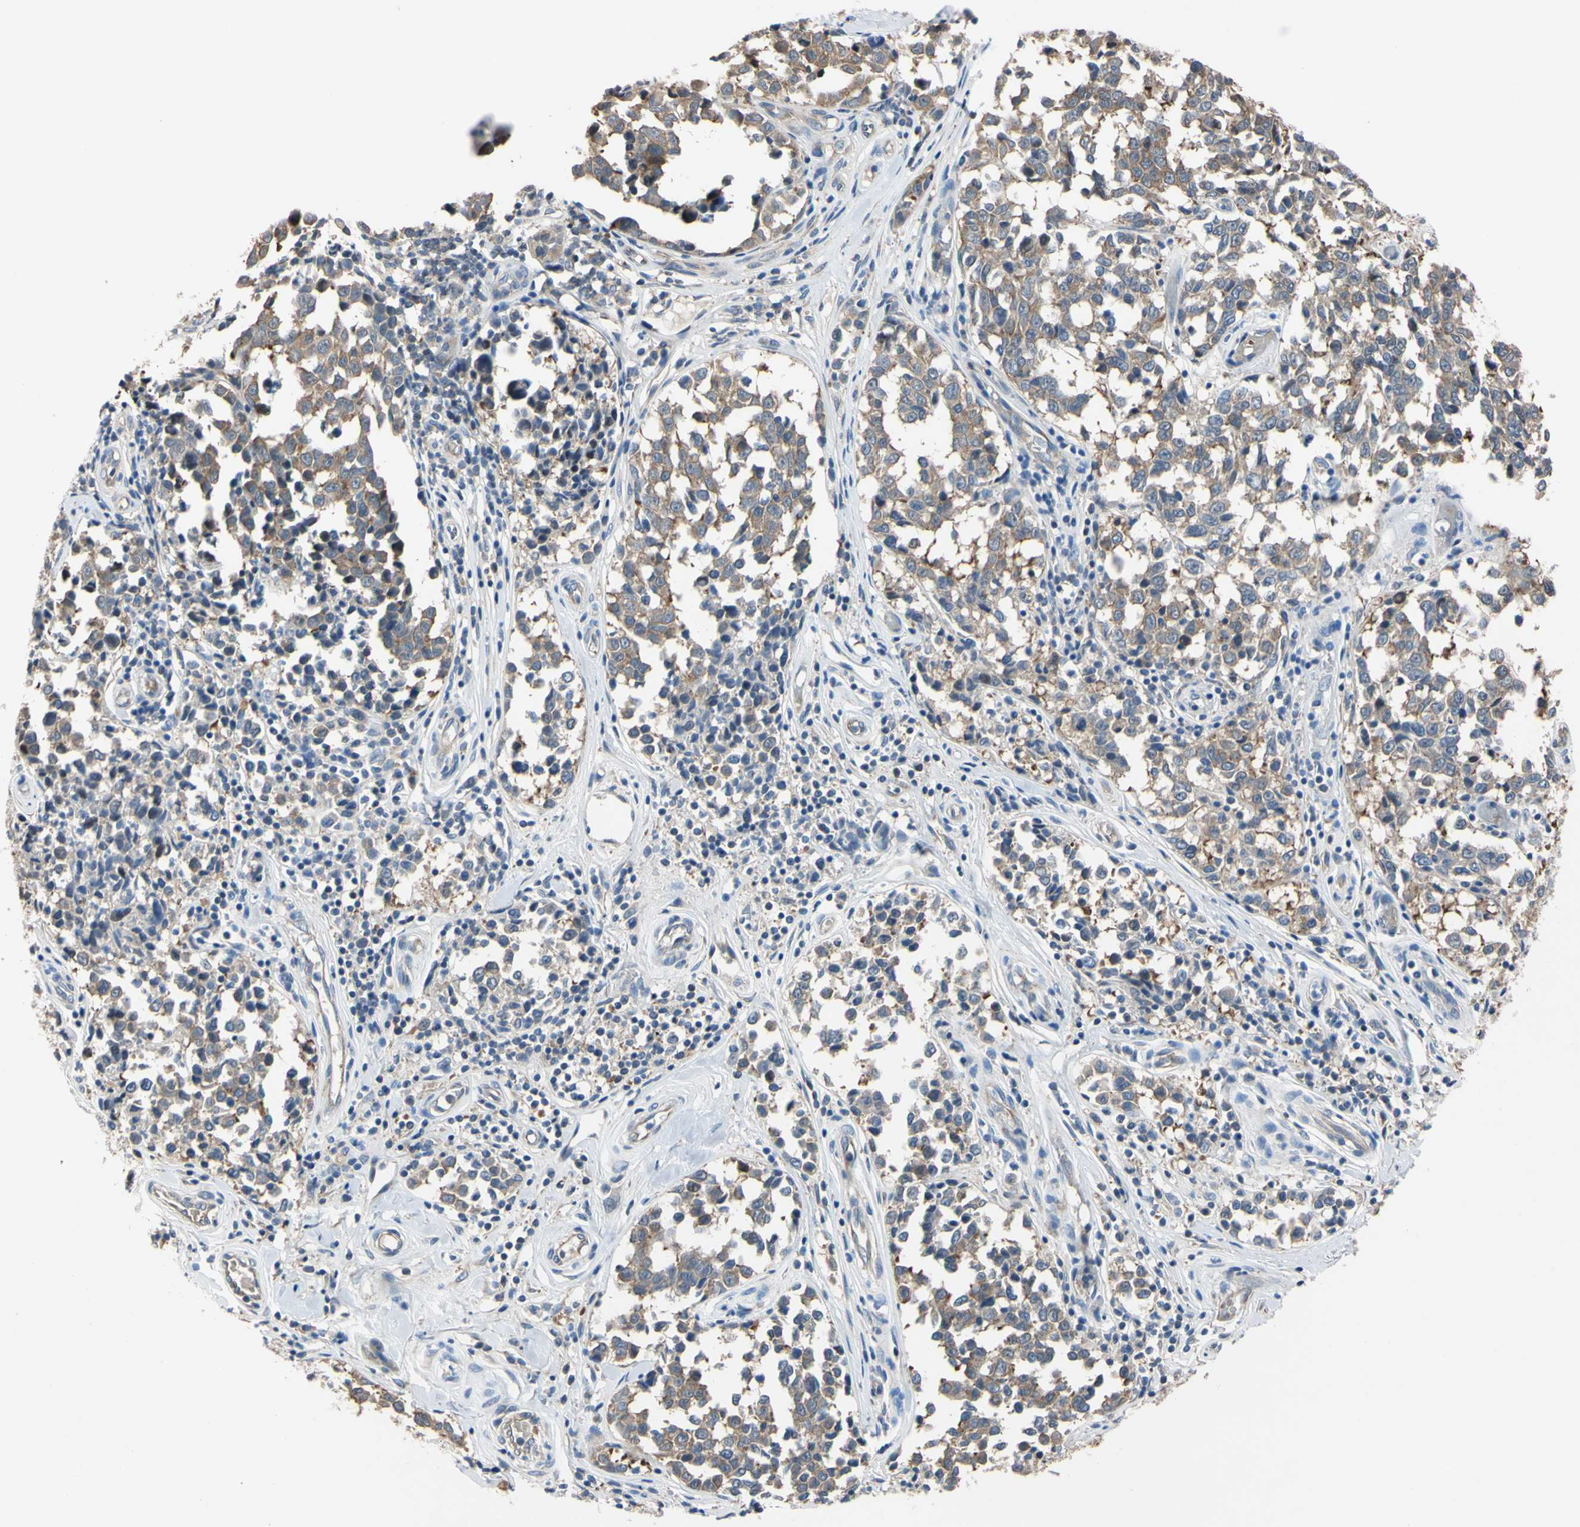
{"staining": {"intensity": "weak", "quantity": ">75%", "location": "cytoplasmic/membranous"}, "tissue": "melanoma", "cell_type": "Tumor cells", "image_type": "cancer", "snomed": [{"axis": "morphology", "description": "Malignant melanoma, NOS"}, {"axis": "topography", "description": "Skin"}], "caption": "IHC image of neoplastic tissue: melanoma stained using IHC shows low levels of weak protein expression localized specifically in the cytoplasmic/membranous of tumor cells, appearing as a cytoplasmic/membranous brown color.", "gene": "RARS1", "patient": {"sex": "female", "age": 64}}